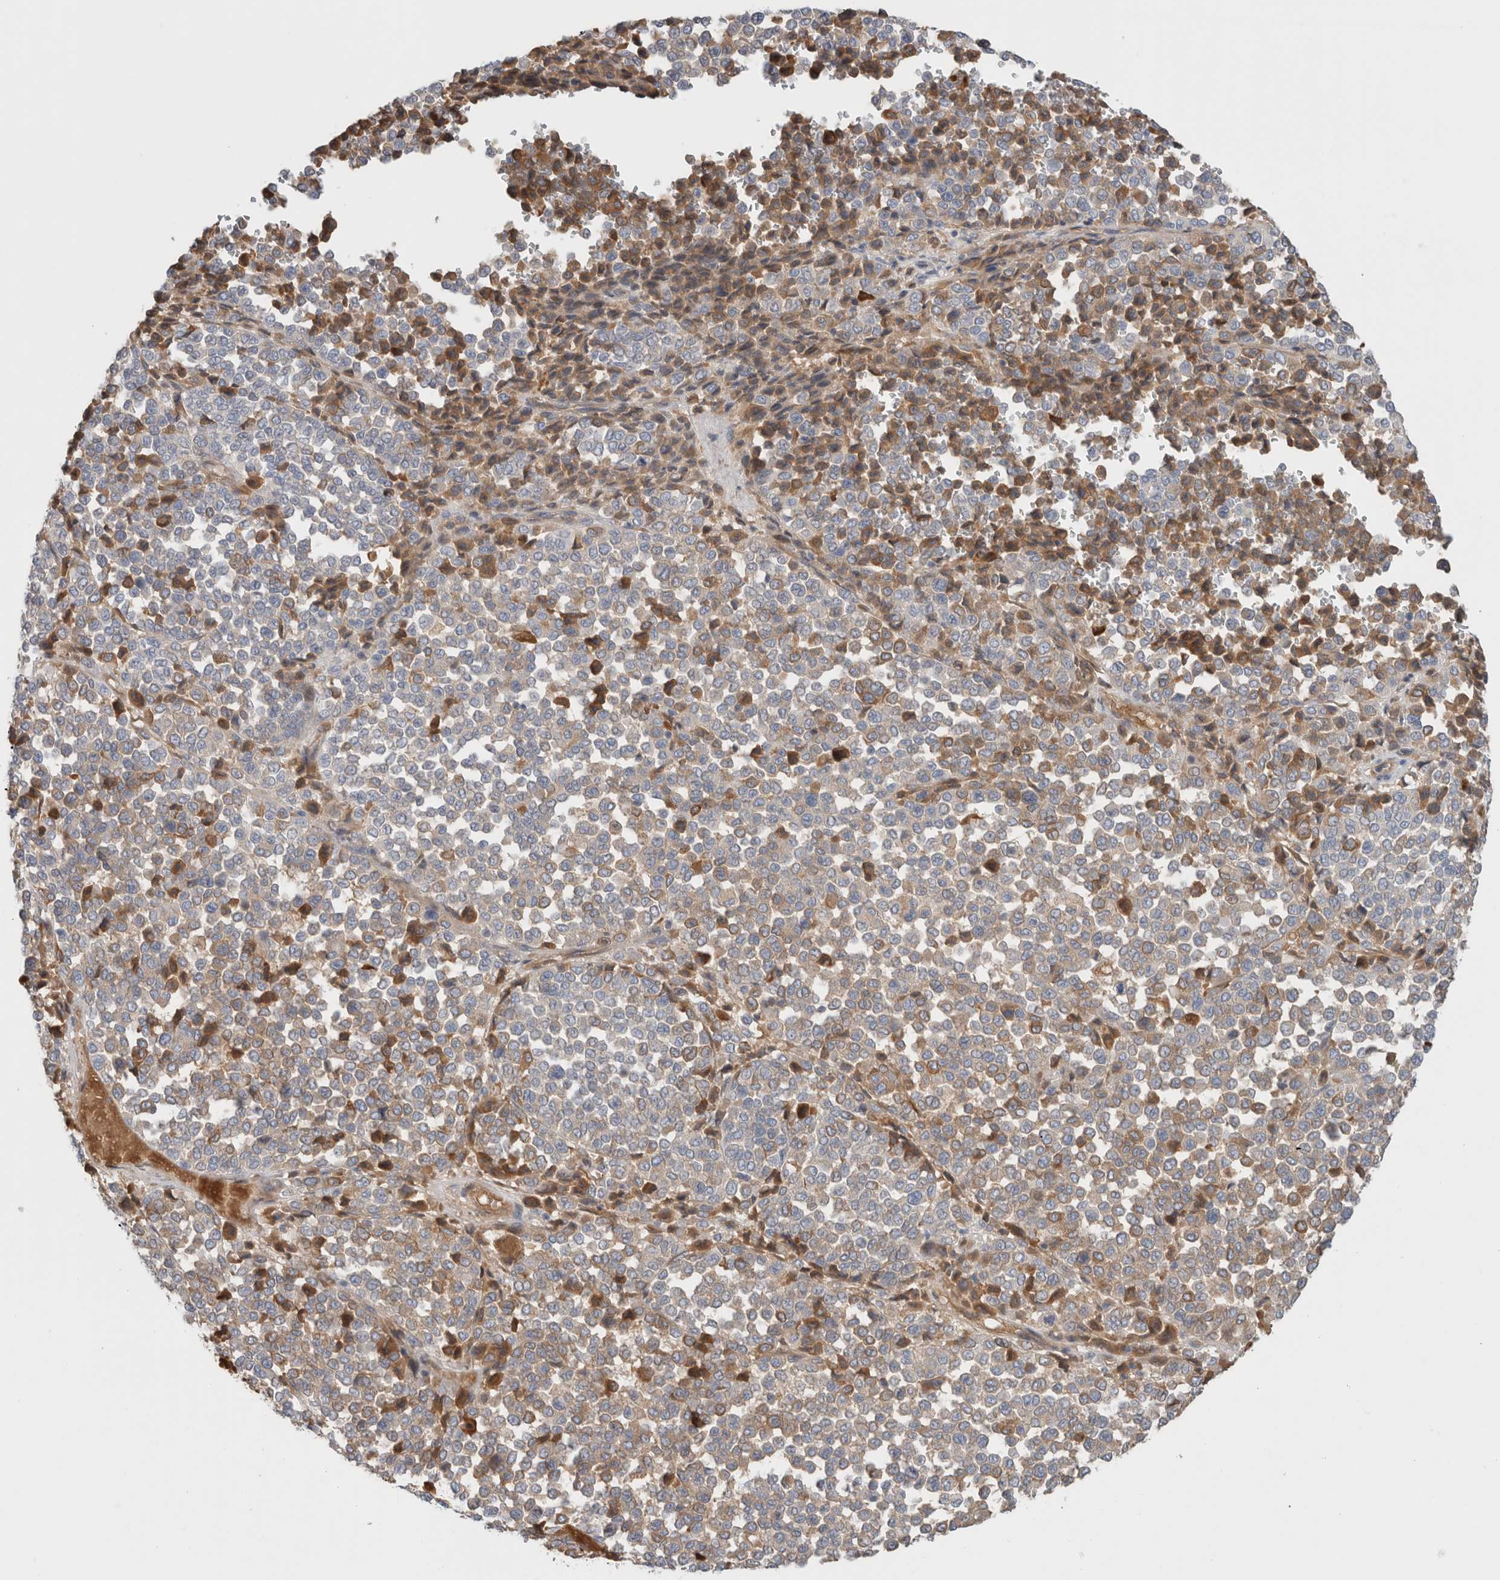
{"staining": {"intensity": "negative", "quantity": "none", "location": "none"}, "tissue": "melanoma", "cell_type": "Tumor cells", "image_type": "cancer", "snomed": [{"axis": "morphology", "description": "Malignant melanoma, Metastatic site"}, {"axis": "topography", "description": "Pancreas"}], "caption": "Malignant melanoma (metastatic site) was stained to show a protein in brown. There is no significant staining in tumor cells. (IHC, brightfield microscopy, high magnification).", "gene": "CFI", "patient": {"sex": "female", "age": 30}}